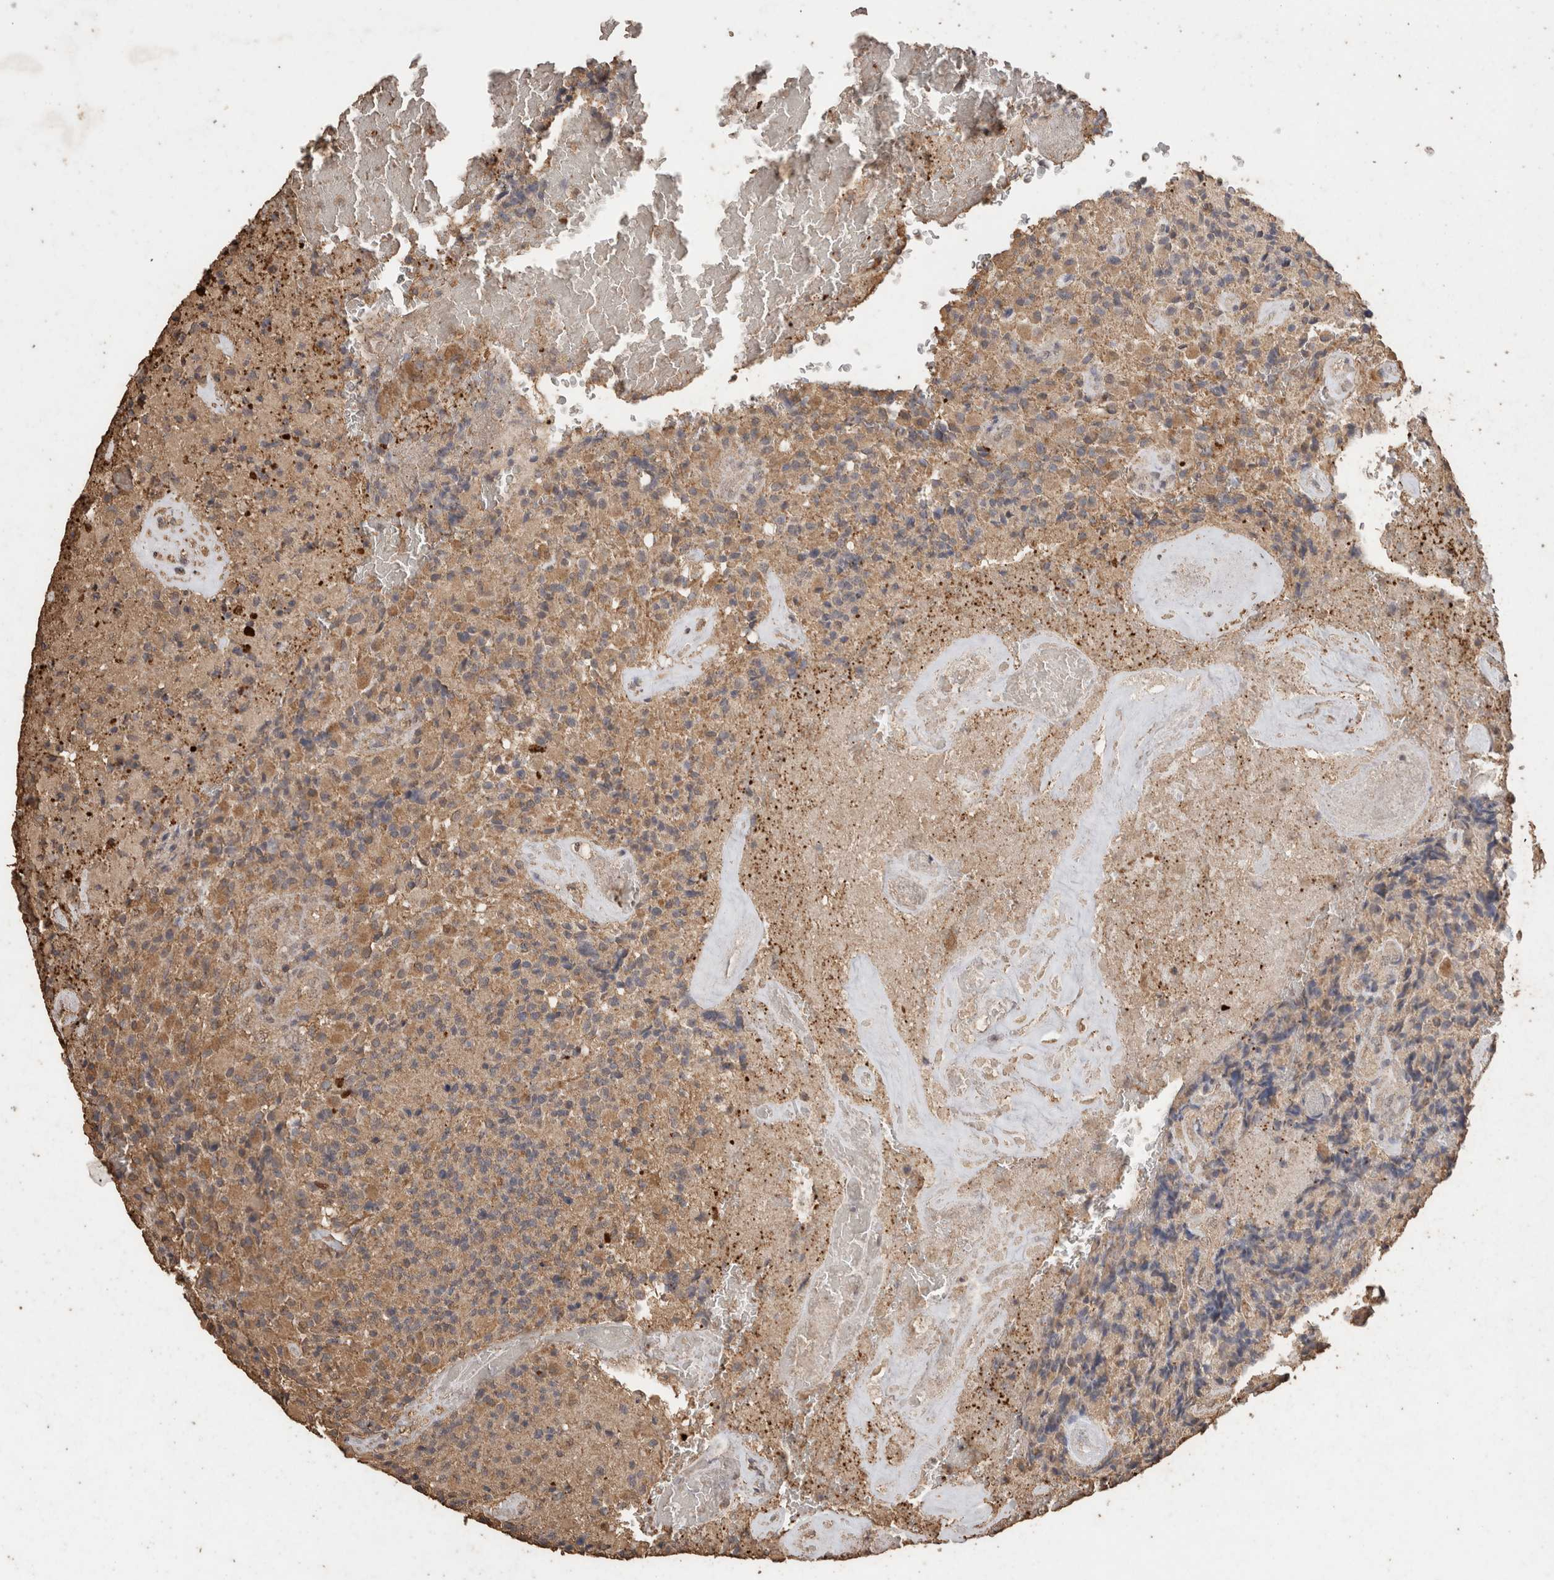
{"staining": {"intensity": "moderate", "quantity": ">75%", "location": "cytoplasmic/membranous"}, "tissue": "glioma", "cell_type": "Tumor cells", "image_type": "cancer", "snomed": [{"axis": "morphology", "description": "Glioma, malignant, High grade"}, {"axis": "topography", "description": "Brain"}], "caption": "The immunohistochemical stain highlights moderate cytoplasmic/membranous staining in tumor cells of malignant glioma (high-grade) tissue. (DAB IHC with brightfield microscopy, high magnification).", "gene": "CX3CL1", "patient": {"sex": "male", "age": 71}}